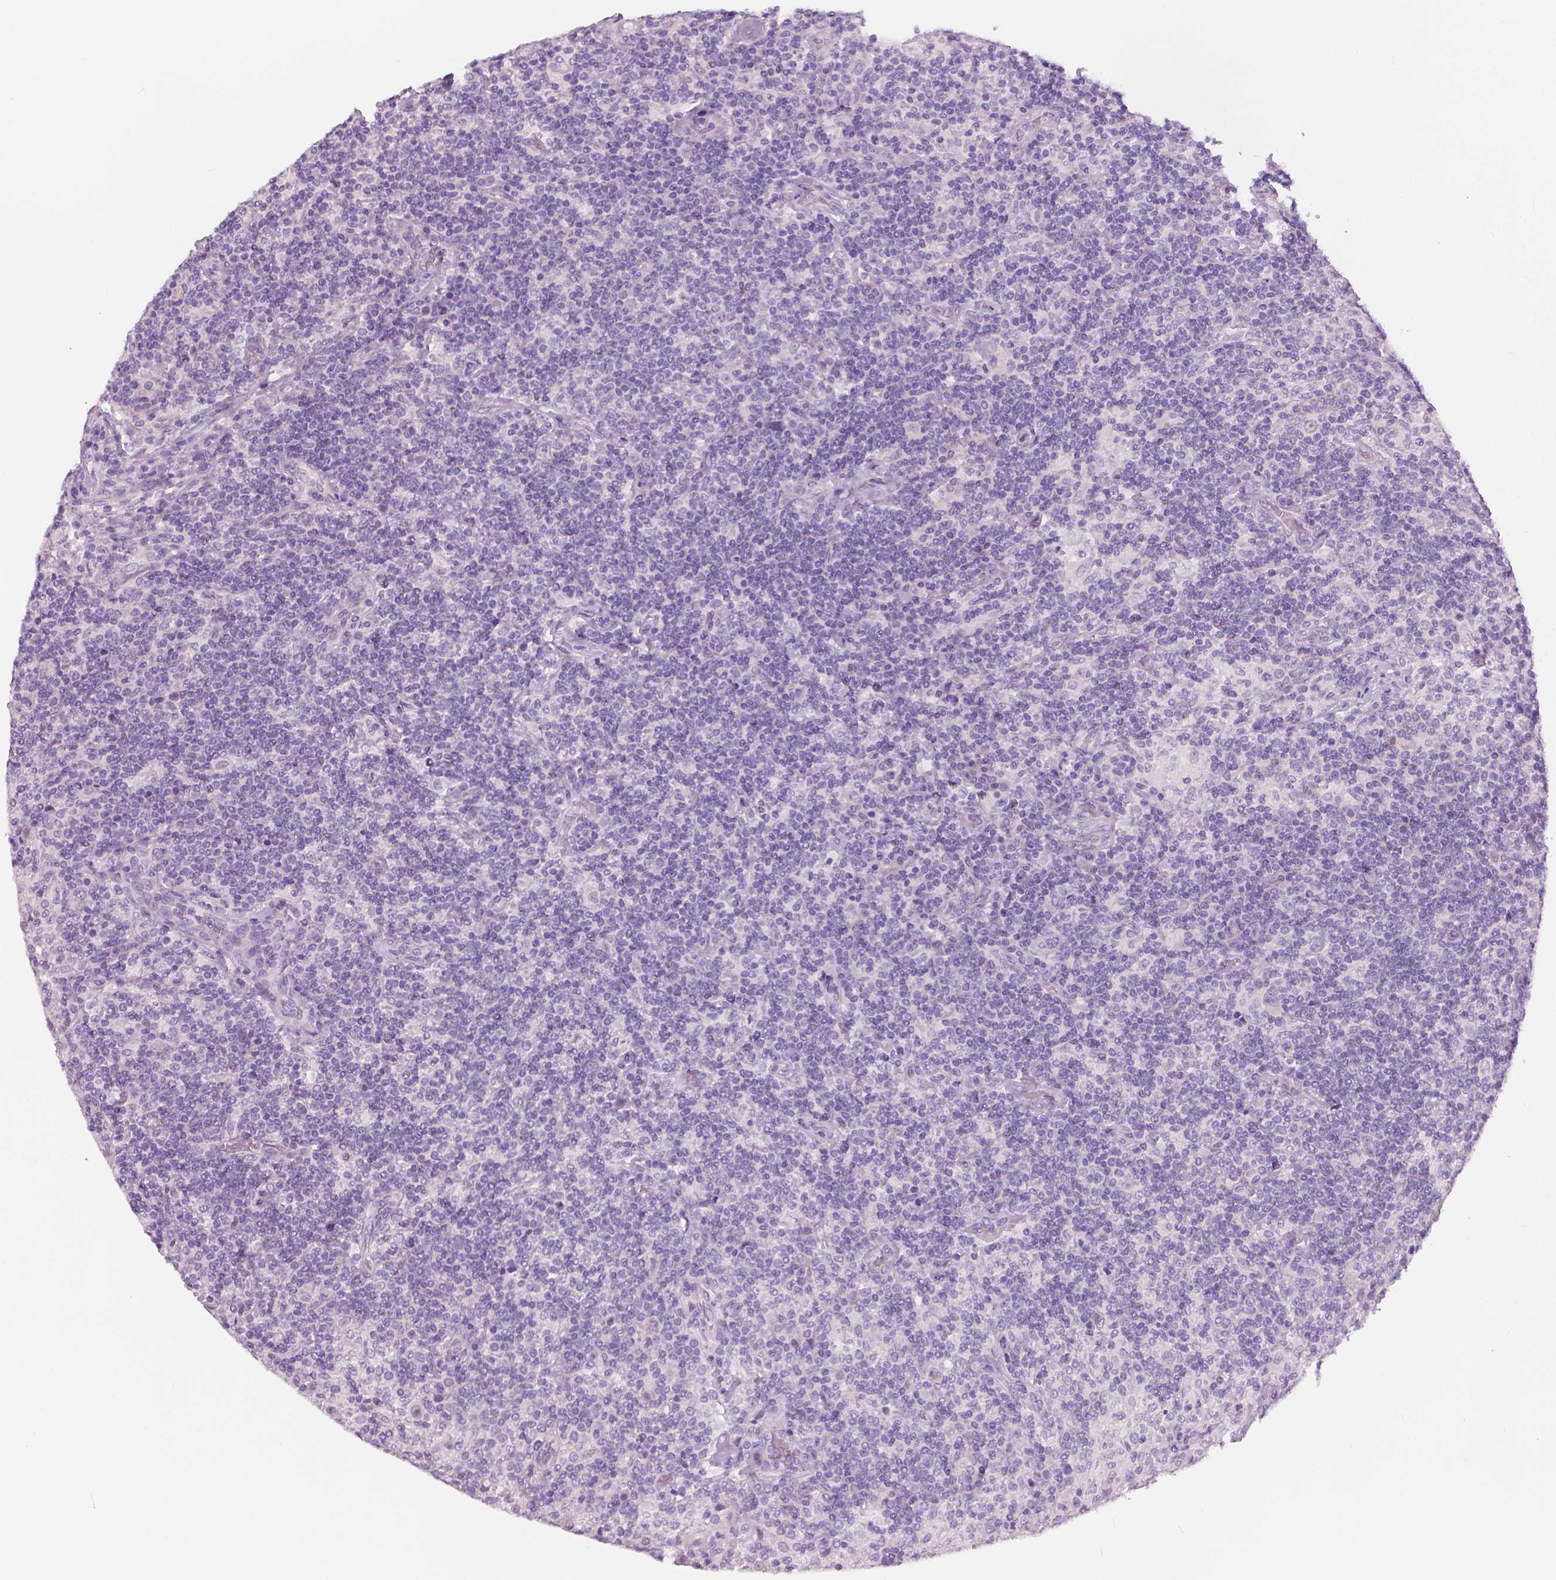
{"staining": {"intensity": "negative", "quantity": "none", "location": "none"}, "tissue": "lymphoma", "cell_type": "Tumor cells", "image_type": "cancer", "snomed": [{"axis": "morphology", "description": "Hodgkin's disease, NOS"}, {"axis": "topography", "description": "Lymph node"}], "caption": "A photomicrograph of lymphoma stained for a protein displays no brown staining in tumor cells.", "gene": "SLC24A1", "patient": {"sex": "male", "age": 70}}